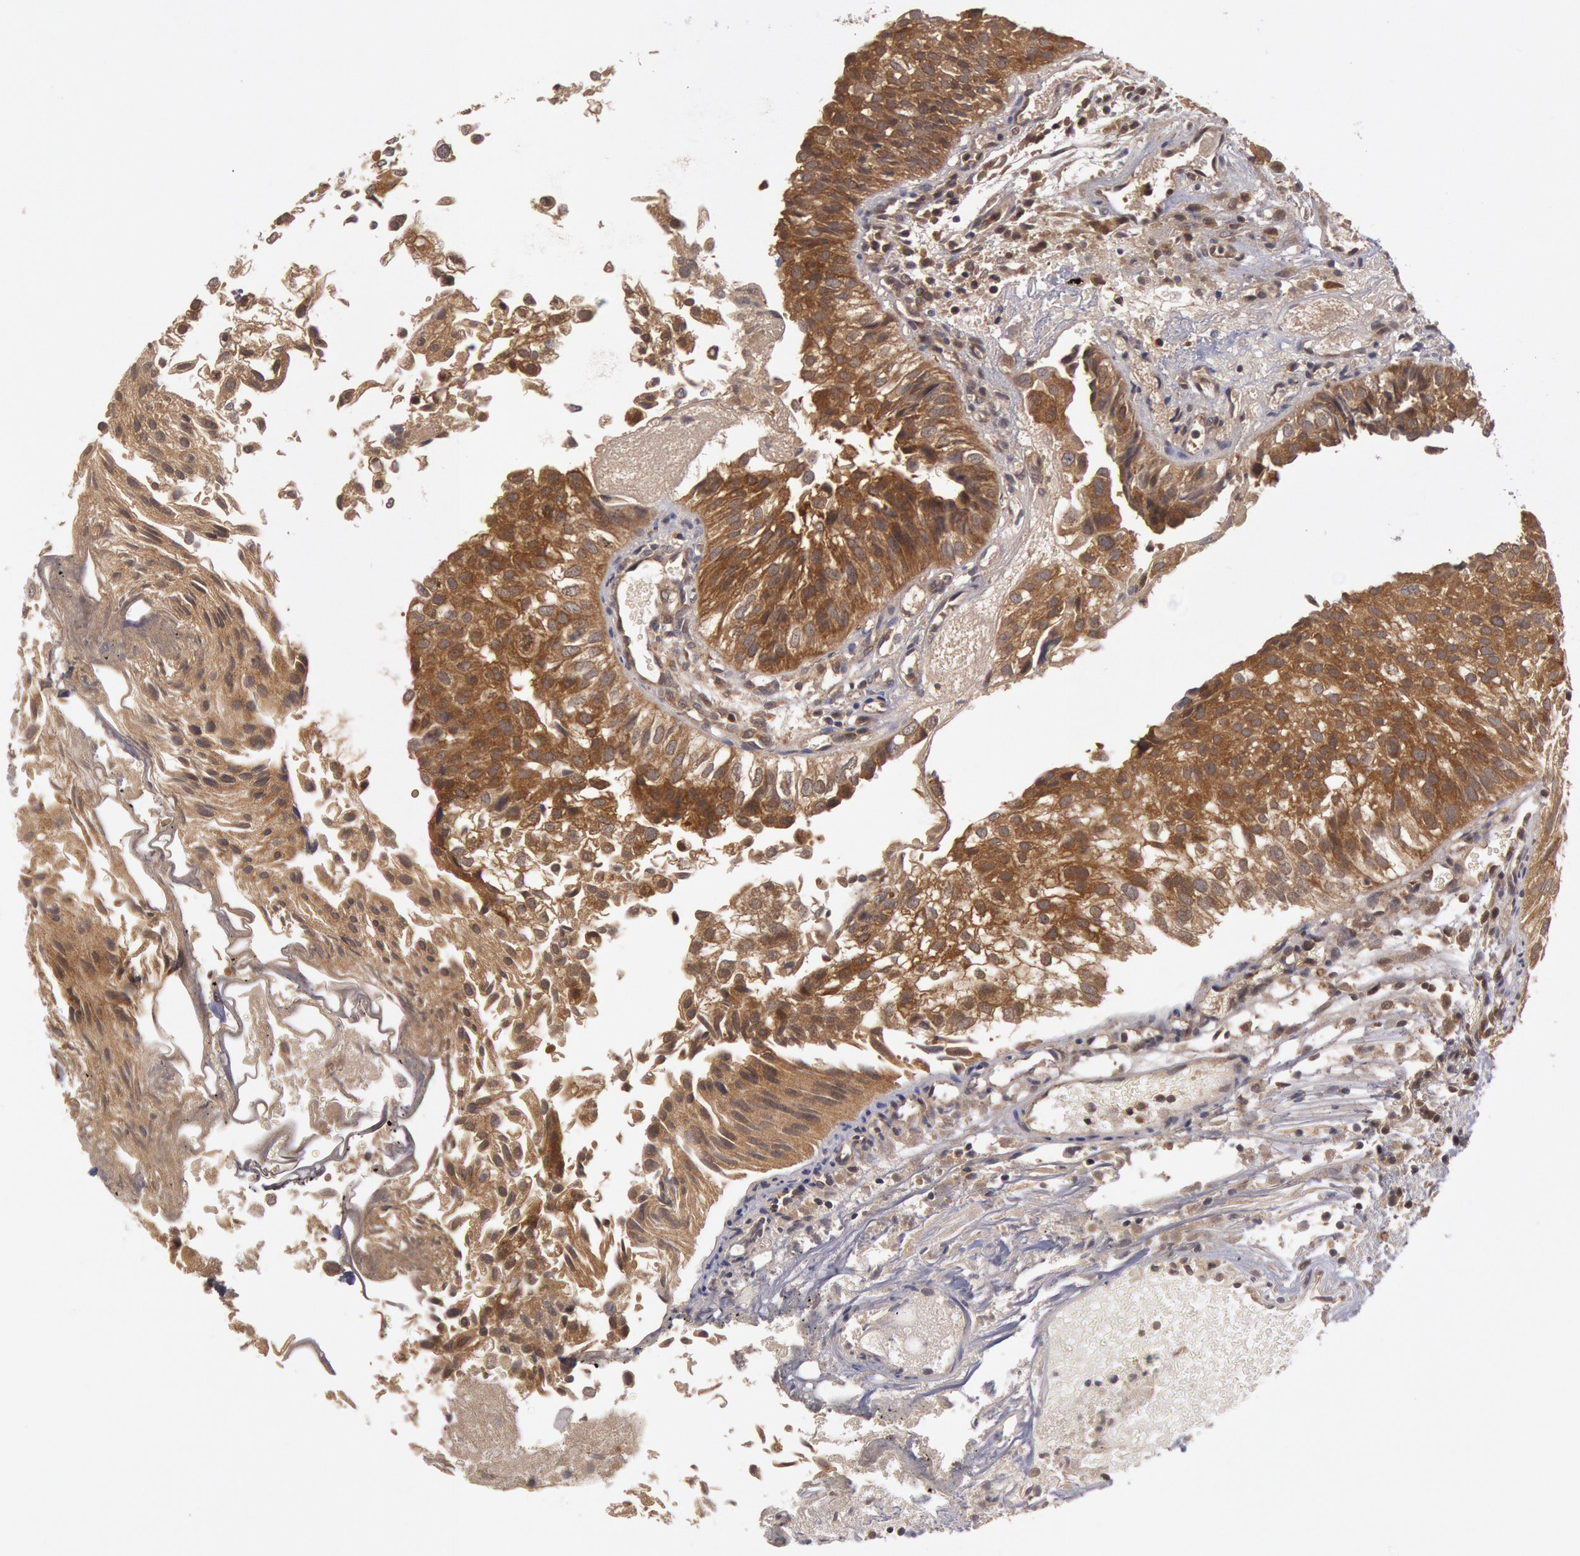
{"staining": {"intensity": "moderate", "quantity": ">75%", "location": "cytoplasmic/membranous"}, "tissue": "urothelial cancer", "cell_type": "Tumor cells", "image_type": "cancer", "snomed": [{"axis": "morphology", "description": "Urothelial carcinoma, Low grade"}, {"axis": "topography", "description": "Urinary bladder"}], "caption": "Moderate cytoplasmic/membranous staining is present in about >75% of tumor cells in urothelial cancer.", "gene": "BRAF", "patient": {"sex": "female", "age": 89}}